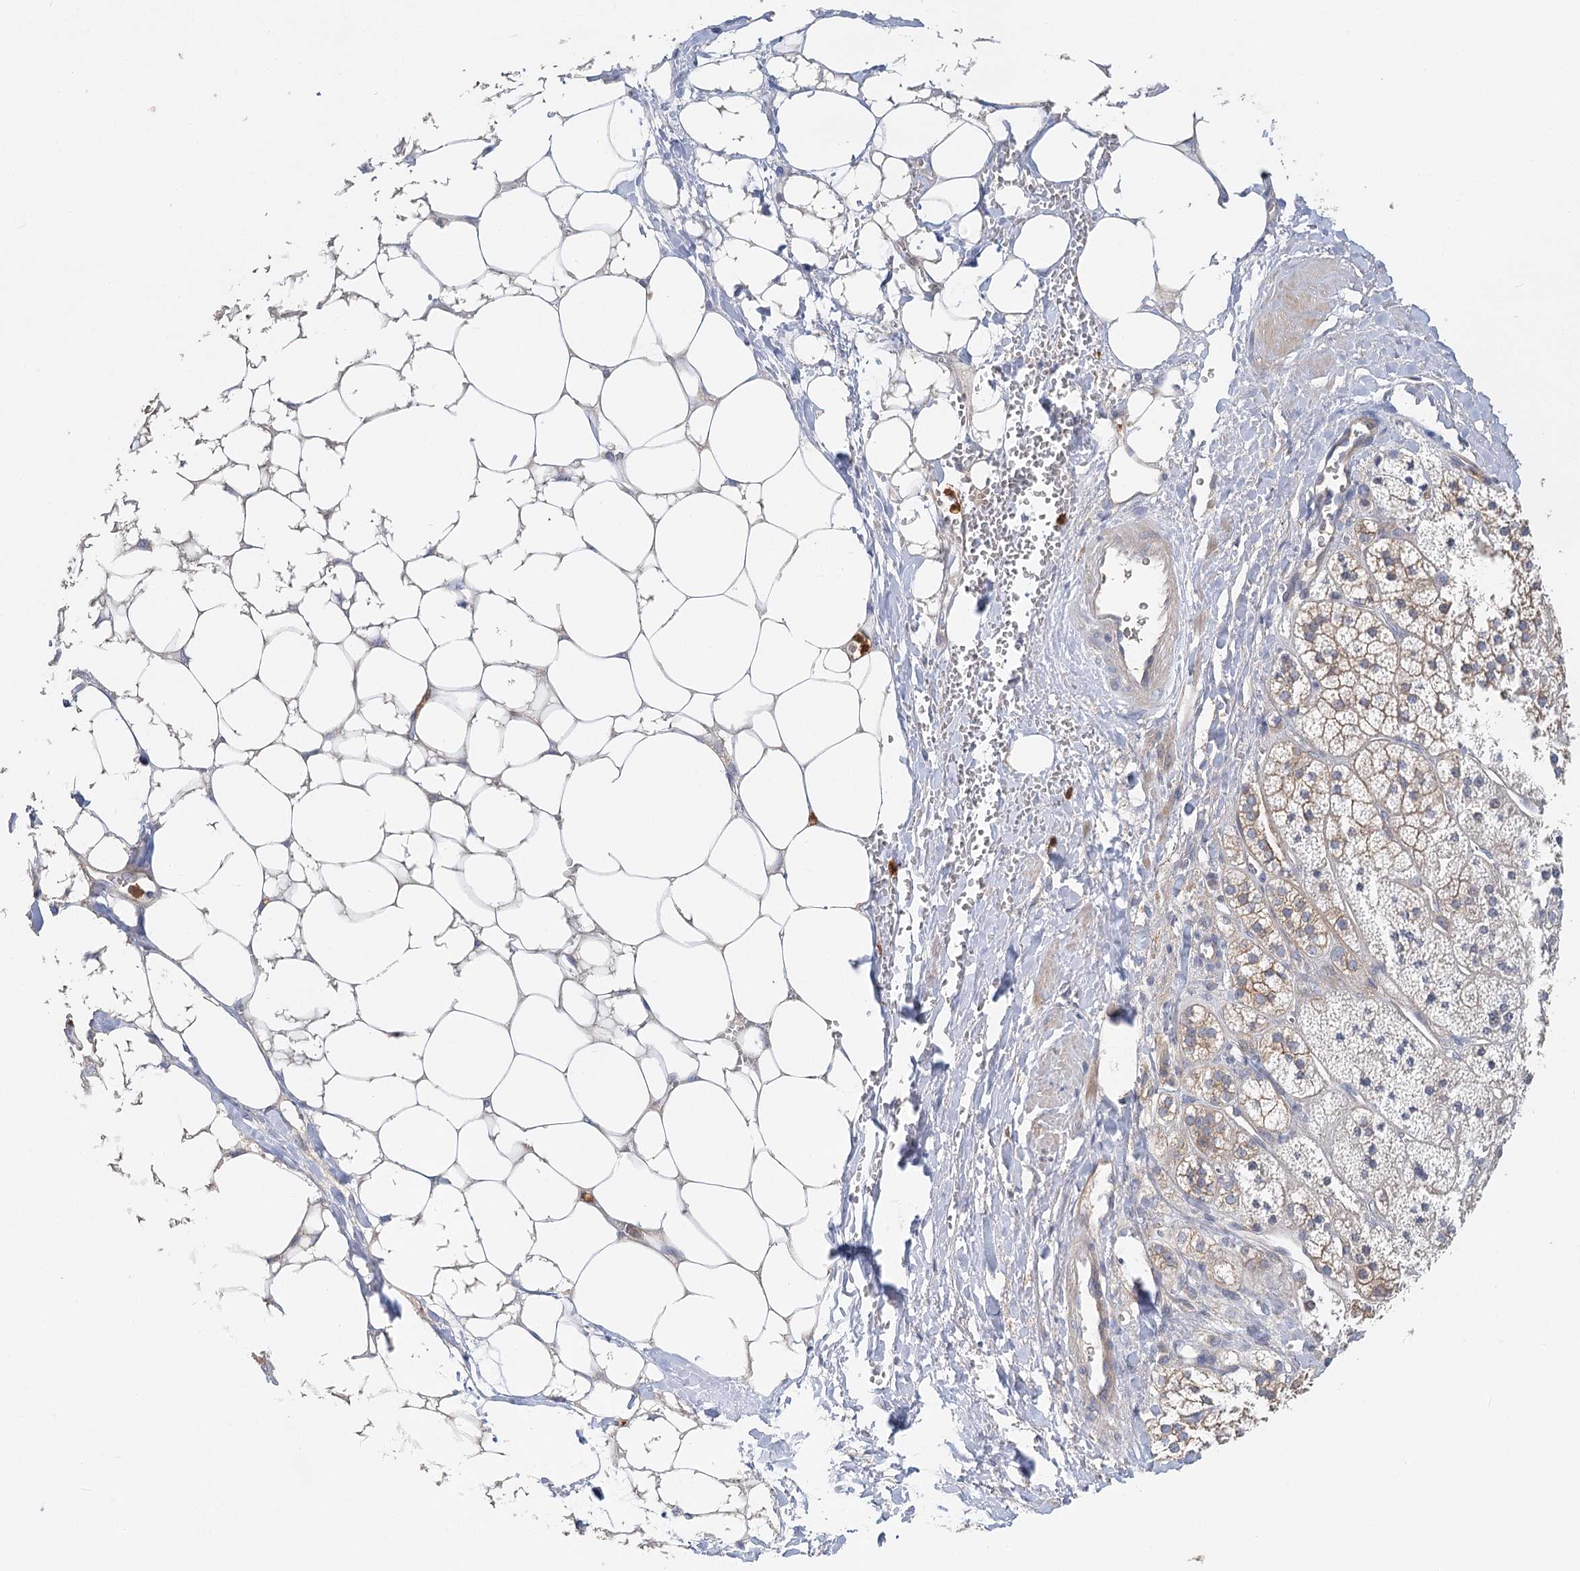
{"staining": {"intensity": "moderate", "quantity": "<25%", "location": "cytoplasmic/membranous"}, "tissue": "adrenal gland", "cell_type": "Glandular cells", "image_type": "normal", "snomed": [{"axis": "morphology", "description": "Normal tissue, NOS"}, {"axis": "topography", "description": "Adrenal gland"}], "caption": "Adrenal gland stained for a protein demonstrates moderate cytoplasmic/membranous positivity in glandular cells. Ihc stains the protein in brown and the nuclei are stained blue.", "gene": "EPB41L5", "patient": {"sex": "male", "age": 56}}